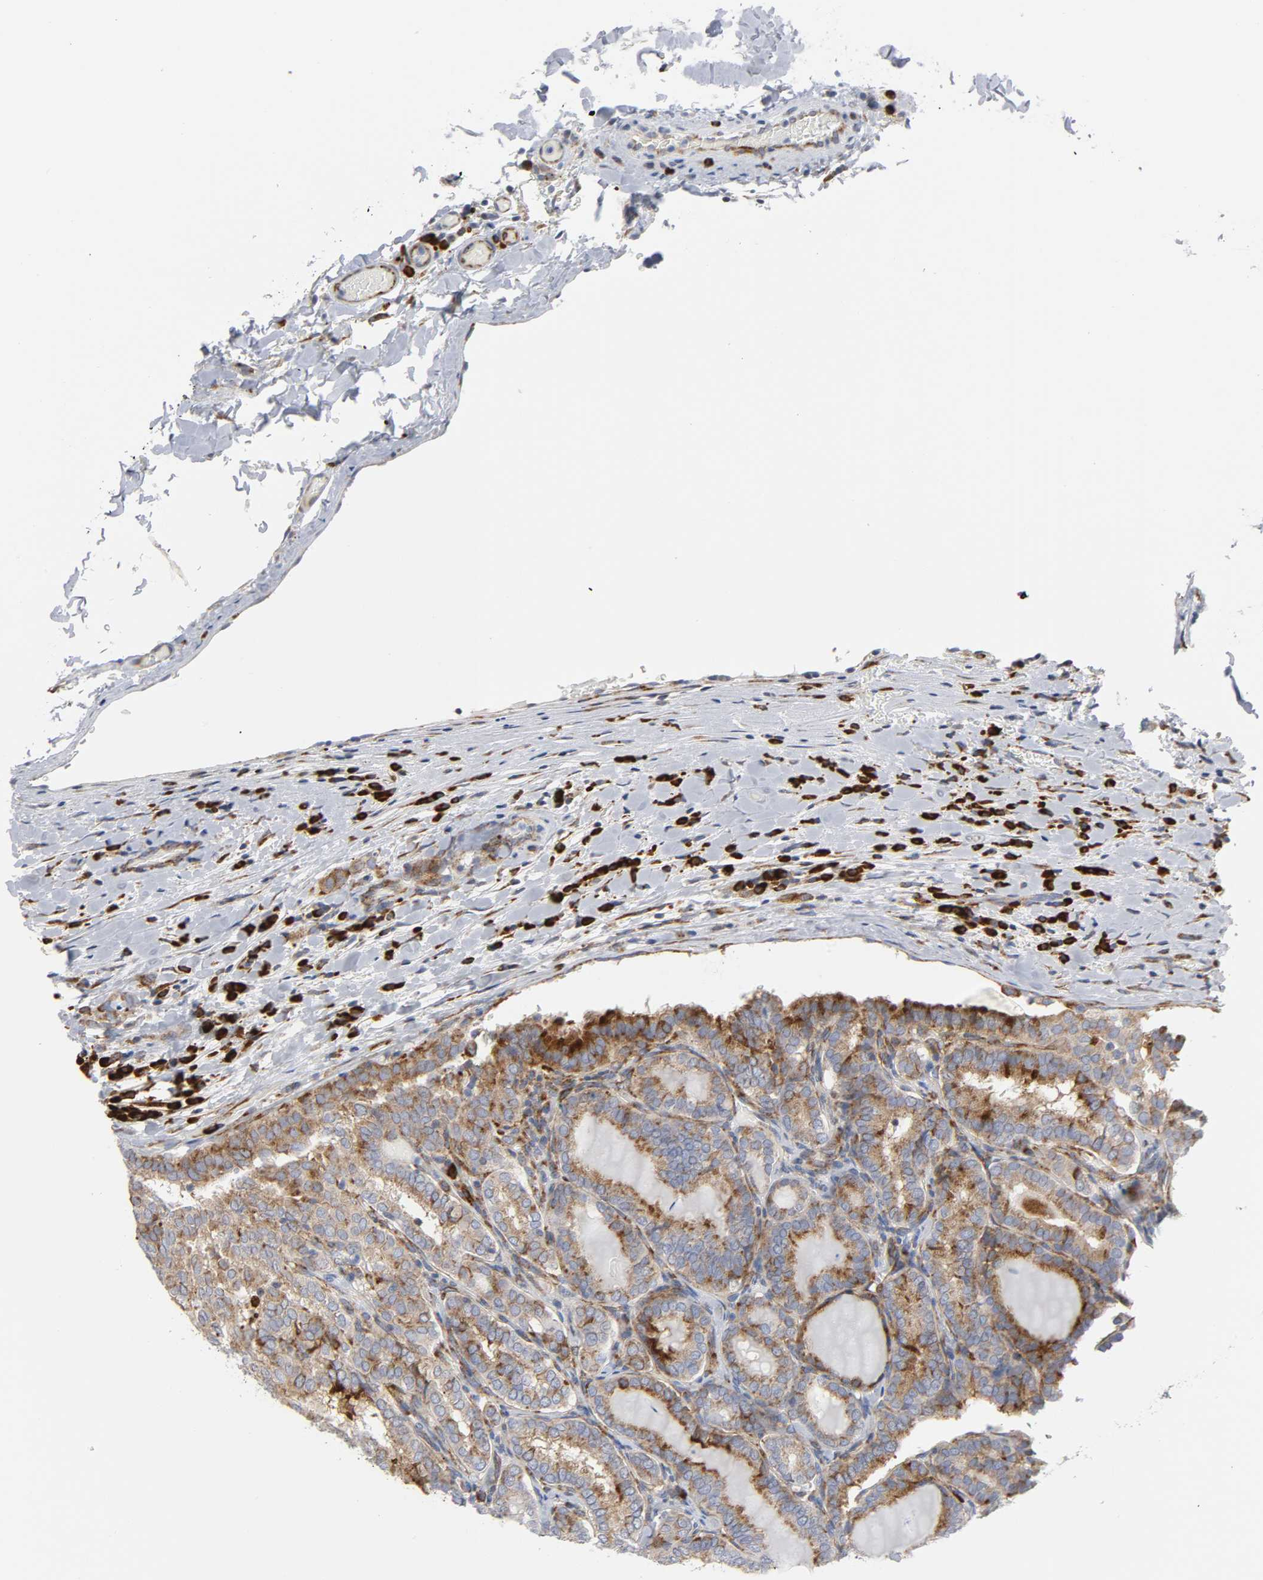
{"staining": {"intensity": "moderate", "quantity": ">75%", "location": "cytoplasmic/membranous"}, "tissue": "thyroid cancer", "cell_type": "Tumor cells", "image_type": "cancer", "snomed": [{"axis": "morphology", "description": "Papillary adenocarcinoma, NOS"}, {"axis": "topography", "description": "Thyroid gland"}], "caption": "Immunohistochemical staining of human papillary adenocarcinoma (thyroid) demonstrates moderate cytoplasmic/membranous protein staining in approximately >75% of tumor cells.", "gene": "REL", "patient": {"sex": "female", "age": 30}}